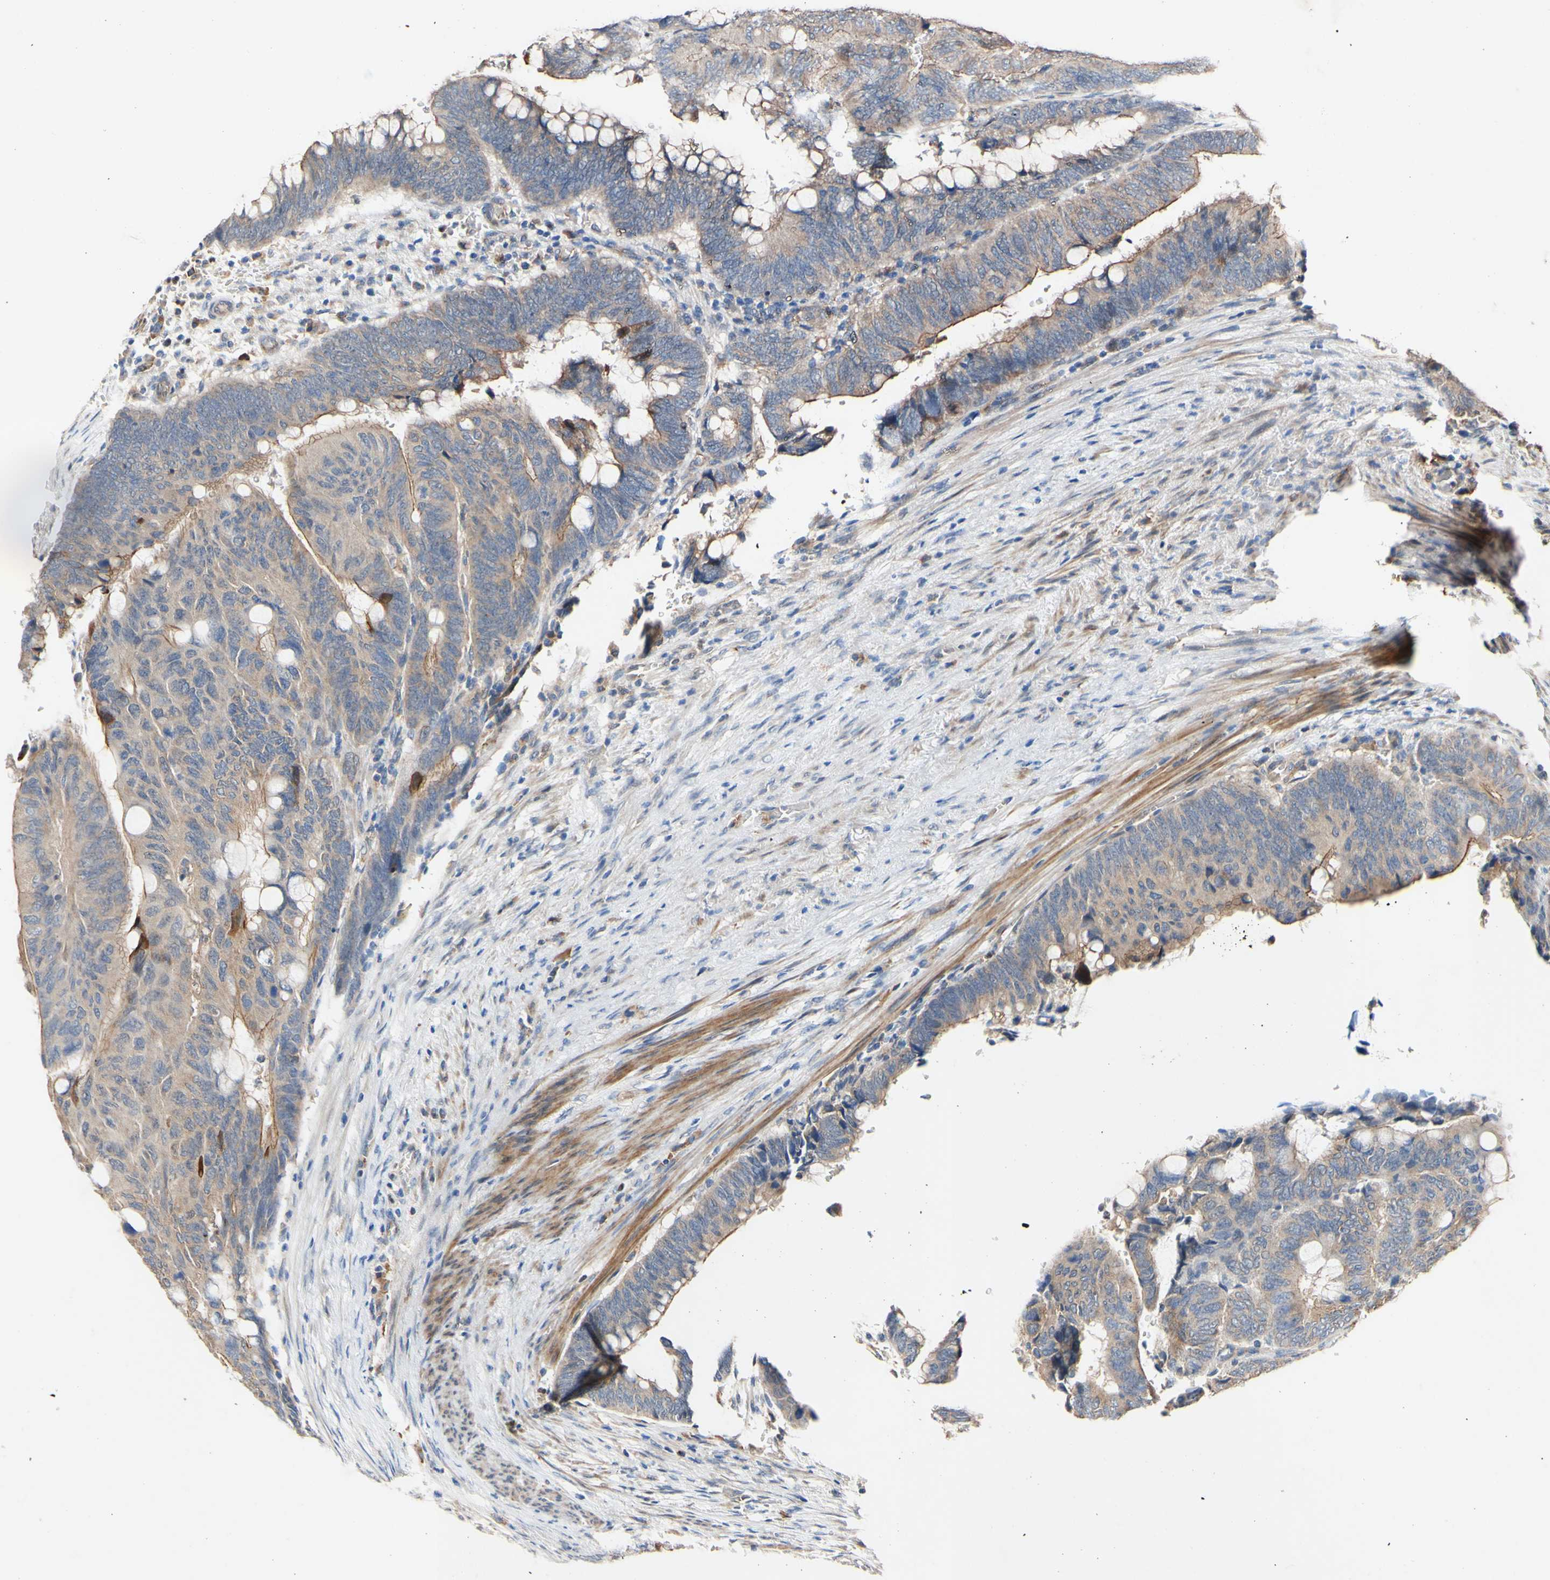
{"staining": {"intensity": "moderate", "quantity": ">75%", "location": "cytoplasmic/membranous"}, "tissue": "colorectal cancer", "cell_type": "Tumor cells", "image_type": "cancer", "snomed": [{"axis": "morphology", "description": "Normal tissue, NOS"}, {"axis": "morphology", "description": "Adenocarcinoma, NOS"}, {"axis": "topography", "description": "Rectum"}, {"axis": "topography", "description": "Peripheral nerve tissue"}], "caption": "Tumor cells demonstrate moderate cytoplasmic/membranous expression in approximately >75% of cells in colorectal cancer. Using DAB (3,3'-diaminobenzidine) (brown) and hematoxylin (blue) stains, captured at high magnification using brightfield microscopy.", "gene": "PDGFB", "patient": {"sex": "male", "age": 92}}